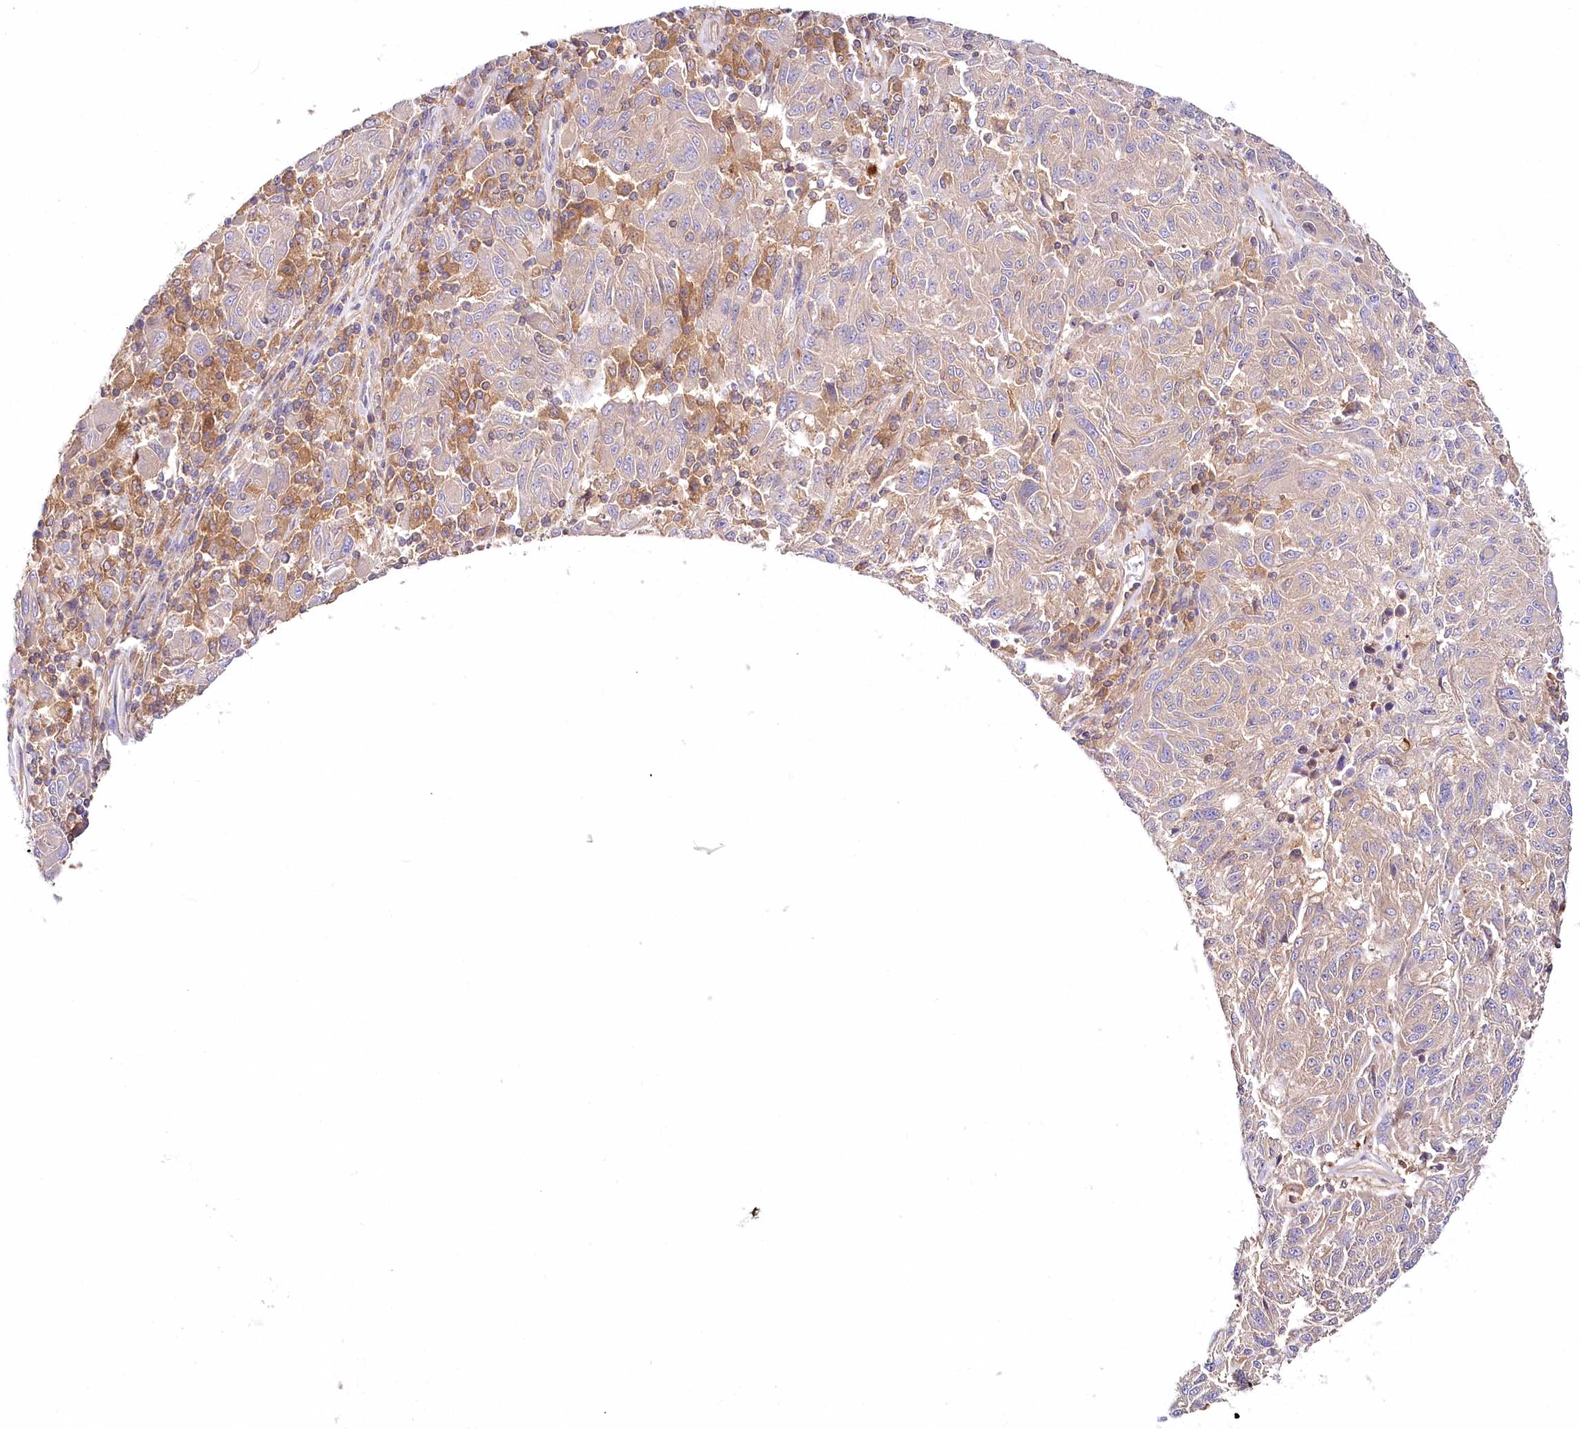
{"staining": {"intensity": "weak", "quantity": "<25%", "location": "cytoplasmic/membranous"}, "tissue": "melanoma", "cell_type": "Tumor cells", "image_type": "cancer", "snomed": [{"axis": "morphology", "description": "Malignant melanoma, NOS"}, {"axis": "topography", "description": "Skin"}], "caption": "There is no significant expression in tumor cells of melanoma.", "gene": "ABRAXAS2", "patient": {"sex": "male", "age": 53}}